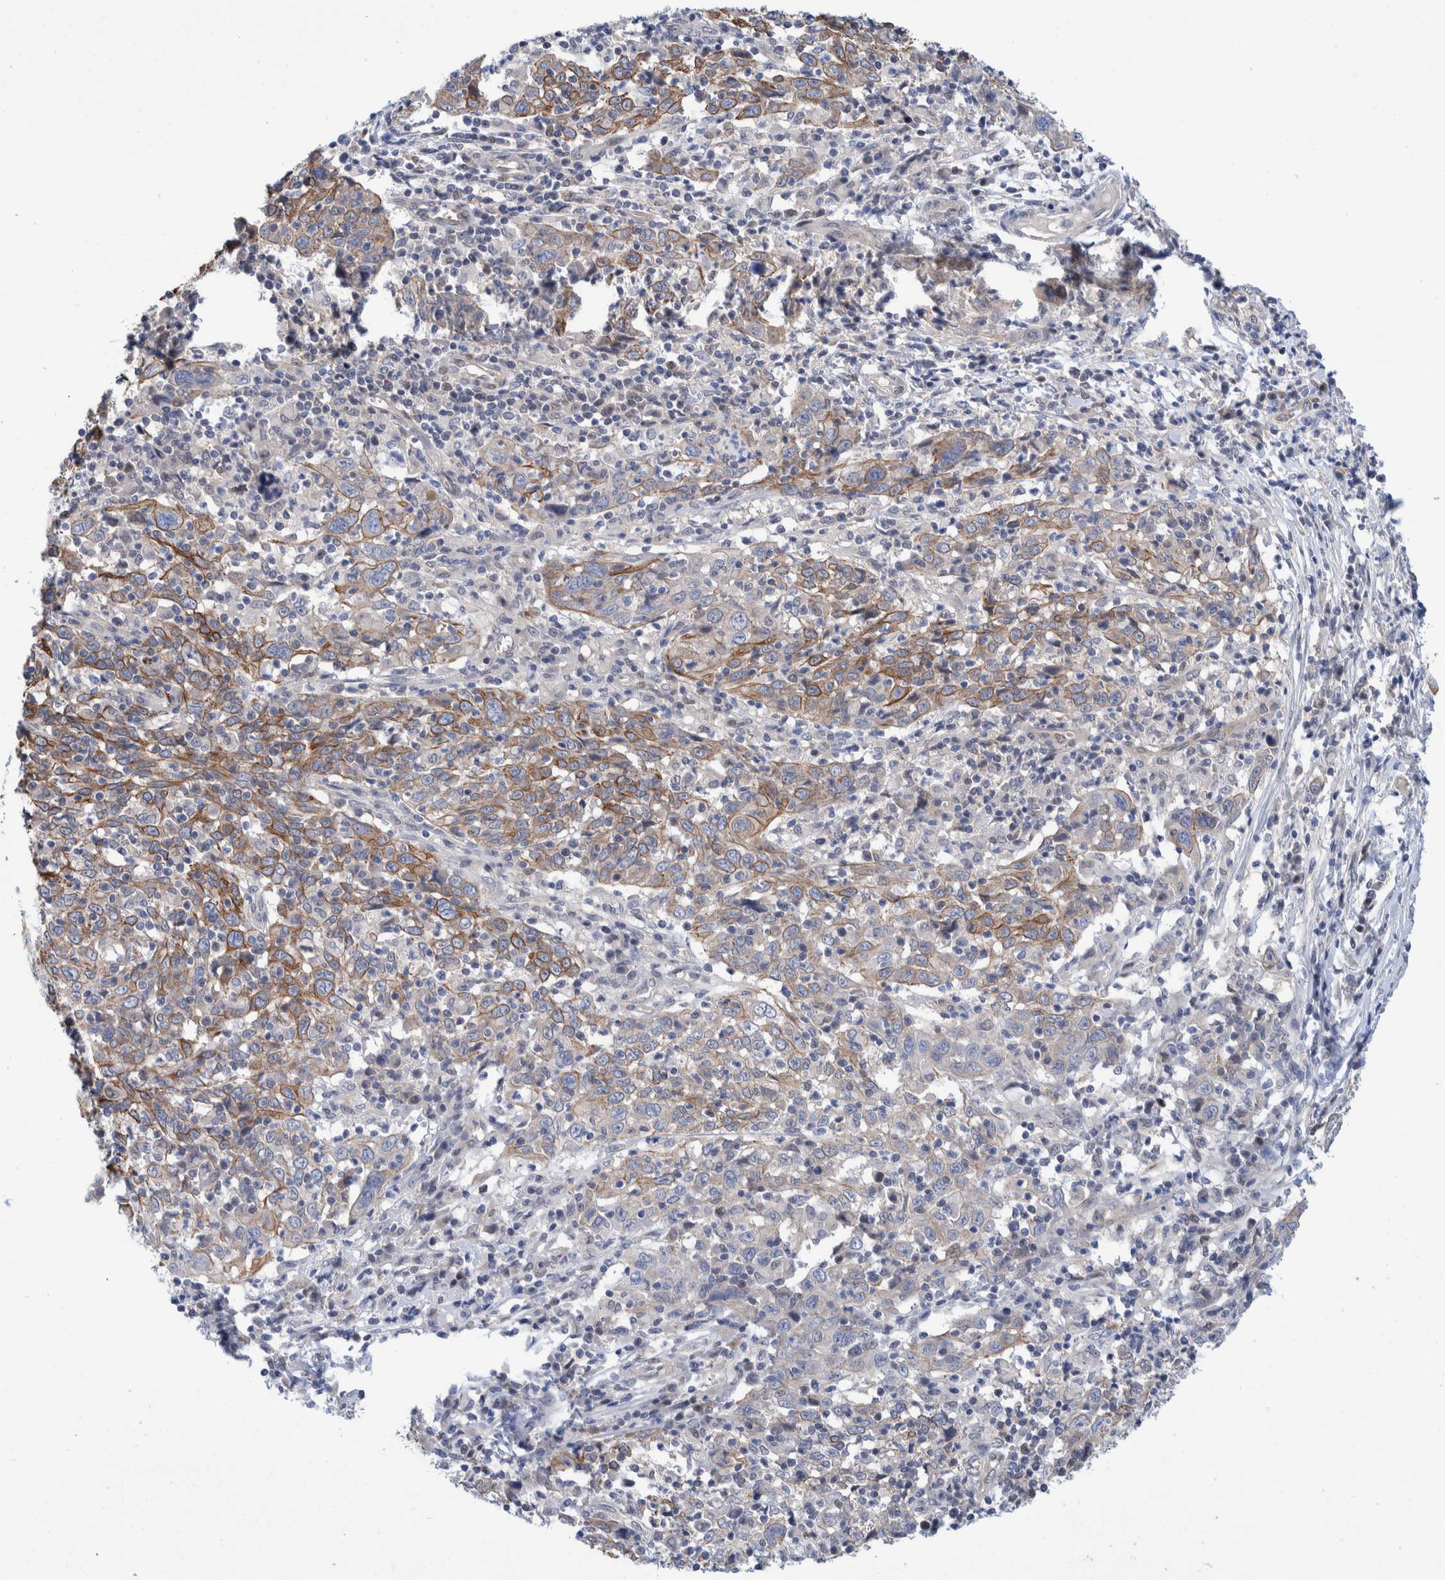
{"staining": {"intensity": "moderate", "quantity": ">75%", "location": "cytoplasmic/membranous"}, "tissue": "cervical cancer", "cell_type": "Tumor cells", "image_type": "cancer", "snomed": [{"axis": "morphology", "description": "Squamous cell carcinoma, NOS"}, {"axis": "topography", "description": "Cervix"}], "caption": "Tumor cells demonstrate medium levels of moderate cytoplasmic/membranous expression in about >75% of cells in human cervical cancer (squamous cell carcinoma).", "gene": "PFAS", "patient": {"sex": "female", "age": 46}}